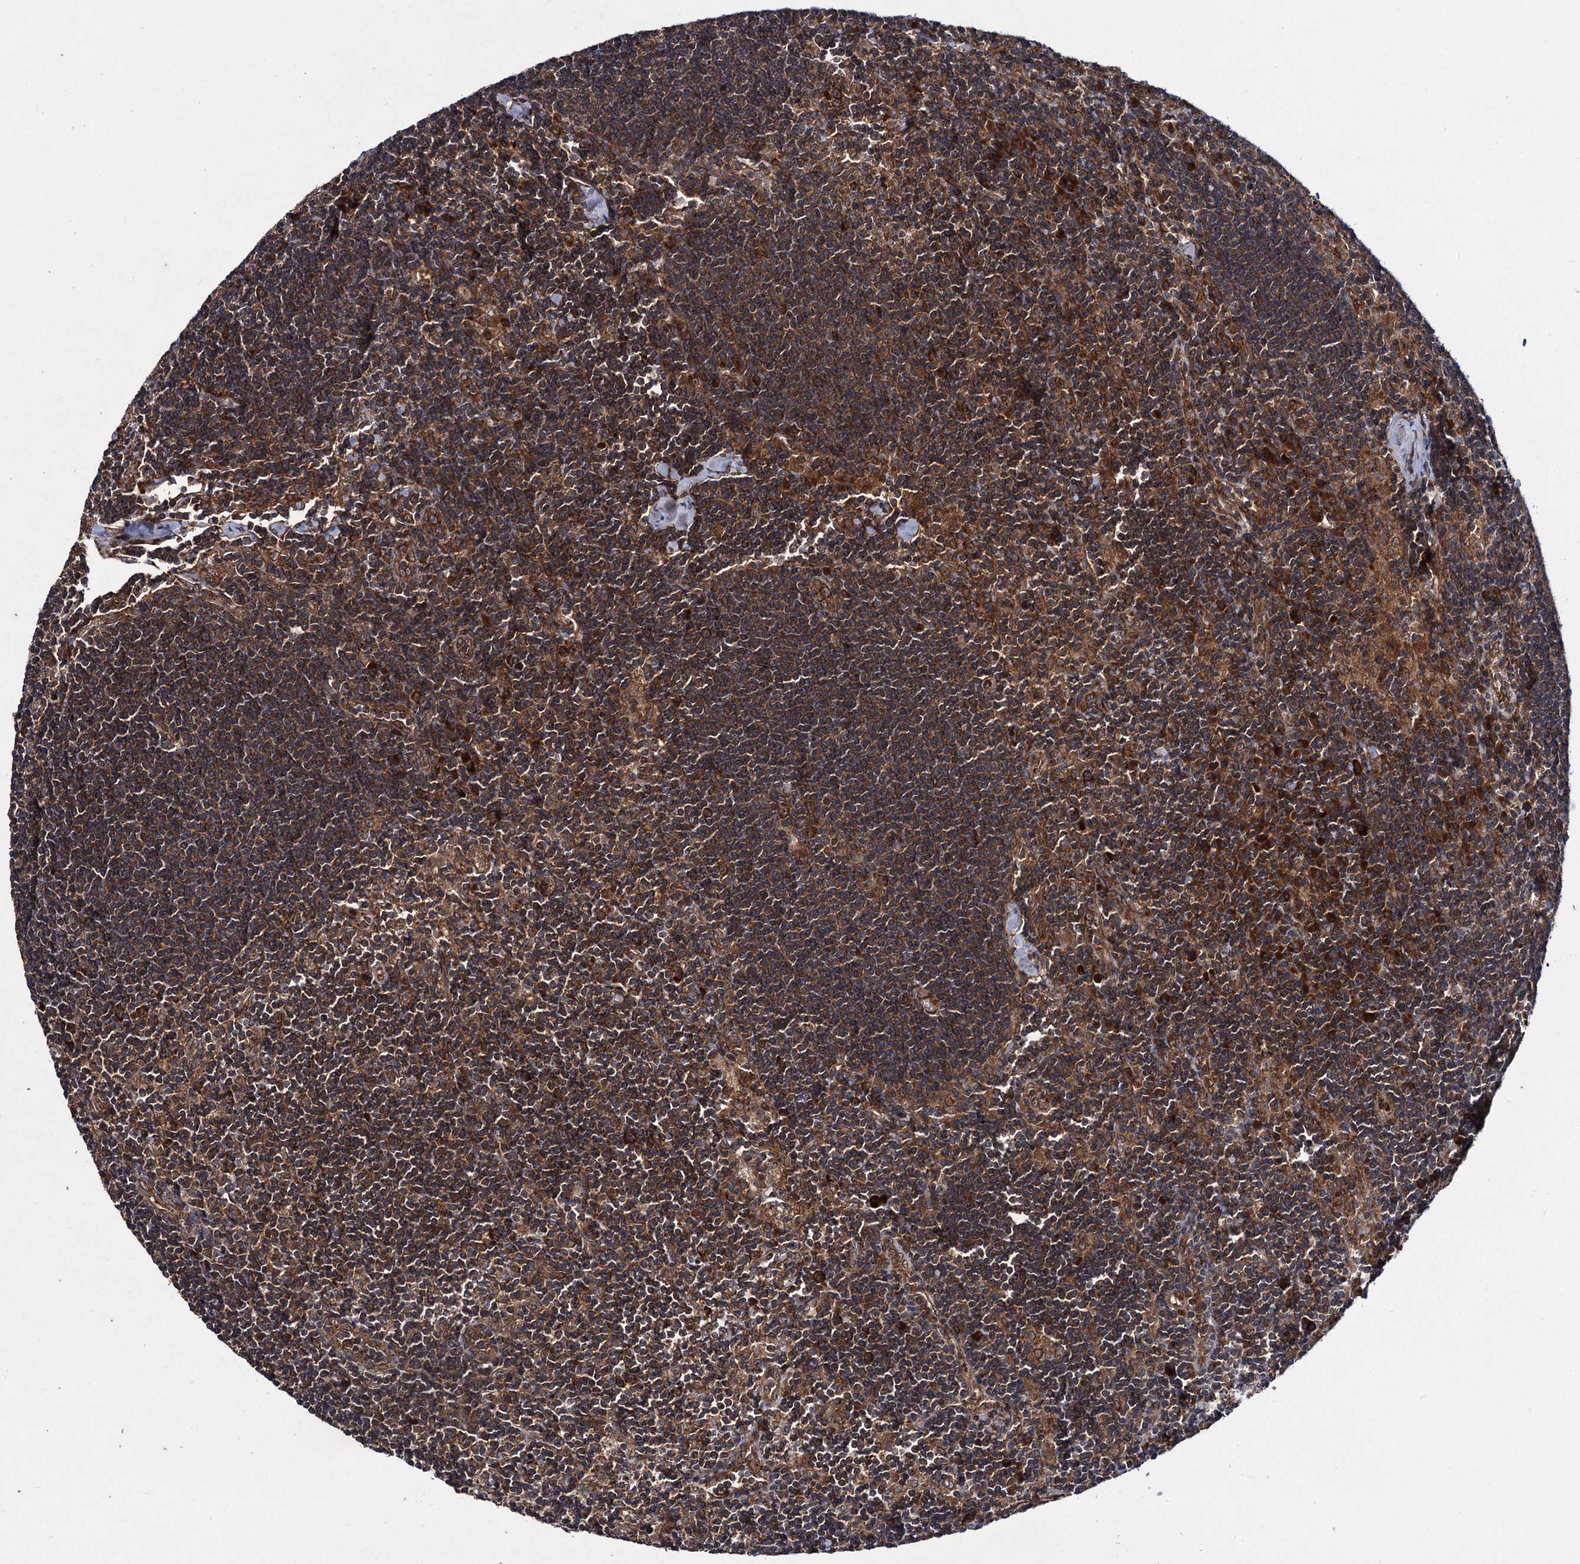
{"staining": {"intensity": "strong", "quantity": ">75%", "location": "cytoplasmic/membranous"}, "tissue": "lymph node", "cell_type": "Non-germinal center cells", "image_type": "normal", "snomed": [{"axis": "morphology", "description": "Normal tissue, NOS"}, {"axis": "topography", "description": "Lymph node"}], "caption": "Protein staining reveals strong cytoplasmic/membranous staining in about >75% of non-germinal center cells in benign lymph node.", "gene": "DCP1B", "patient": {"sex": "male", "age": 24}}